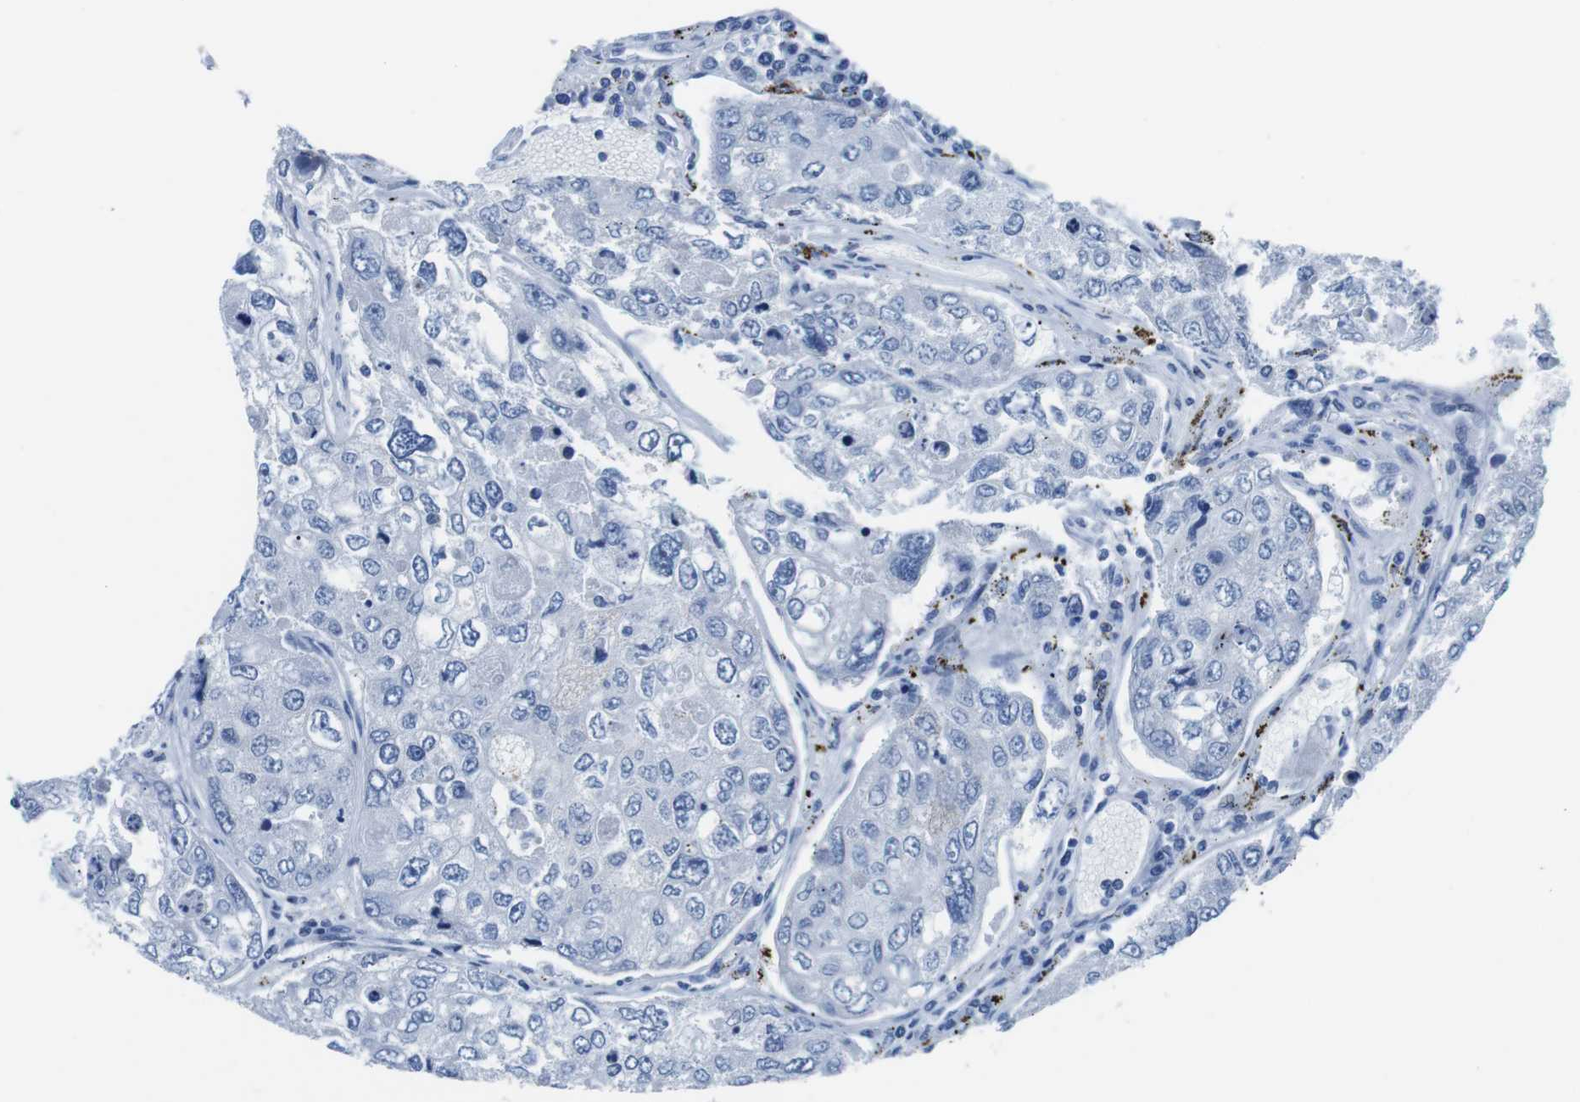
{"staining": {"intensity": "negative", "quantity": "none", "location": "none"}, "tissue": "urothelial cancer", "cell_type": "Tumor cells", "image_type": "cancer", "snomed": [{"axis": "morphology", "description": "Urothelial carcinoma, High grade"}, {"axis": "topography", "description": "Lymph node"}, {"axis": "topography", "description": "Urinary bladder"}], "caption": "A high-resolution histopathology image shows immunohistochemistry staining of urothelial cancer, which shows no significant positivity in tumor cells.", "gene": "MUC2", "patient": {"sex": "male", "age": 51}}